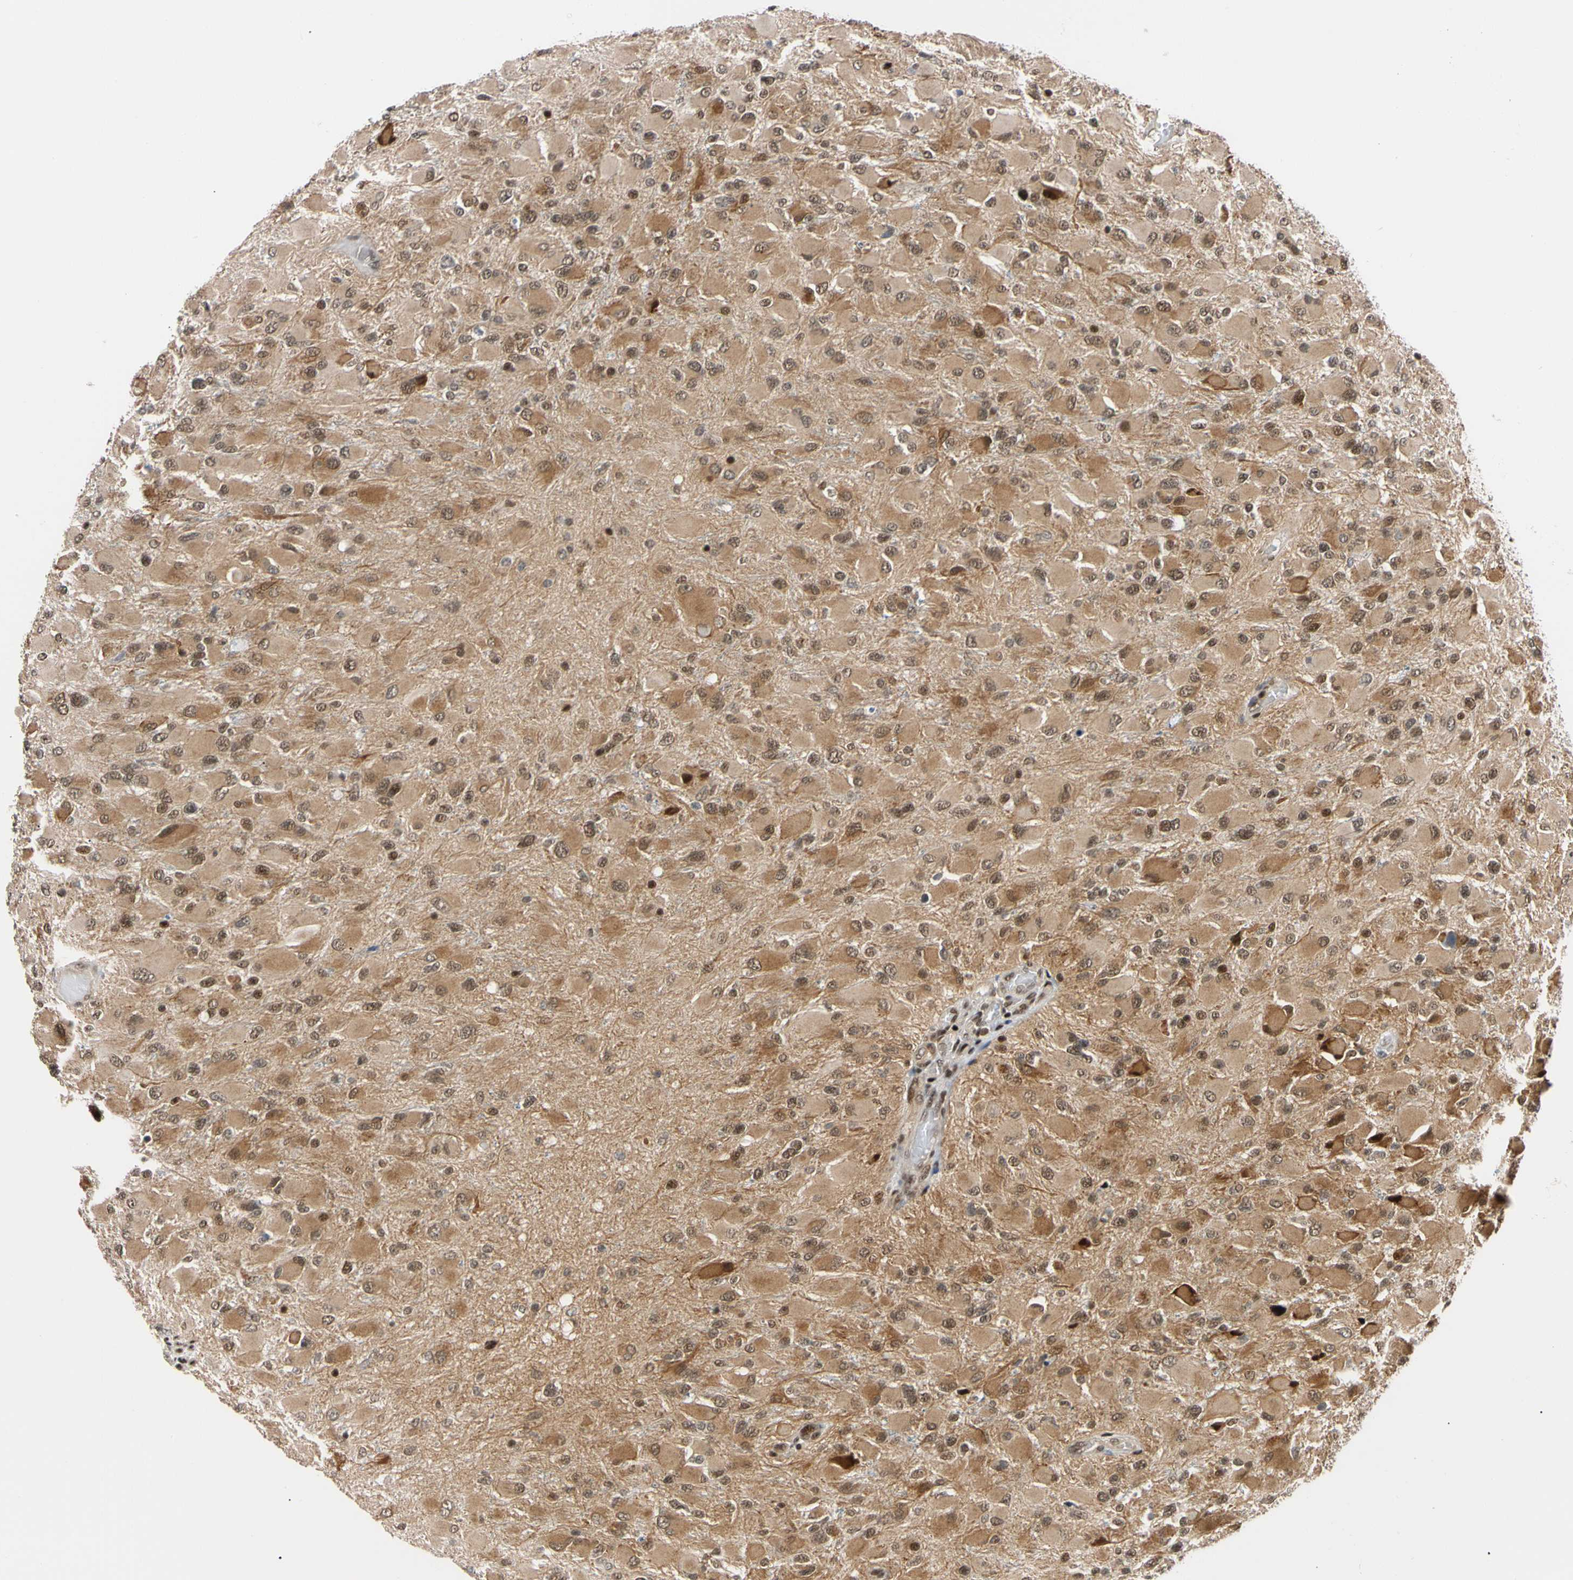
{"staining": {"intensity": "moderate", "quantity": ">75%", "location": "cytoplasmic/membranous"}, "tissue": "glioma", "cell_type": "Tumor cells", "image_type": "cancer", "snomed": [{"axis": "morphology", "description": "Glioma, malignant, High grade"}, {"axis": "topography", "description": "Cerebral cortex"}], "caption": "A medium amount of moderate cytoplasmic/membranous positivity is present in approximately >75% of tumor cells in high-grade glioma (malignant) tissue.", "gene": "E2F1", "patient": {"sex": "female", "age": 36}}